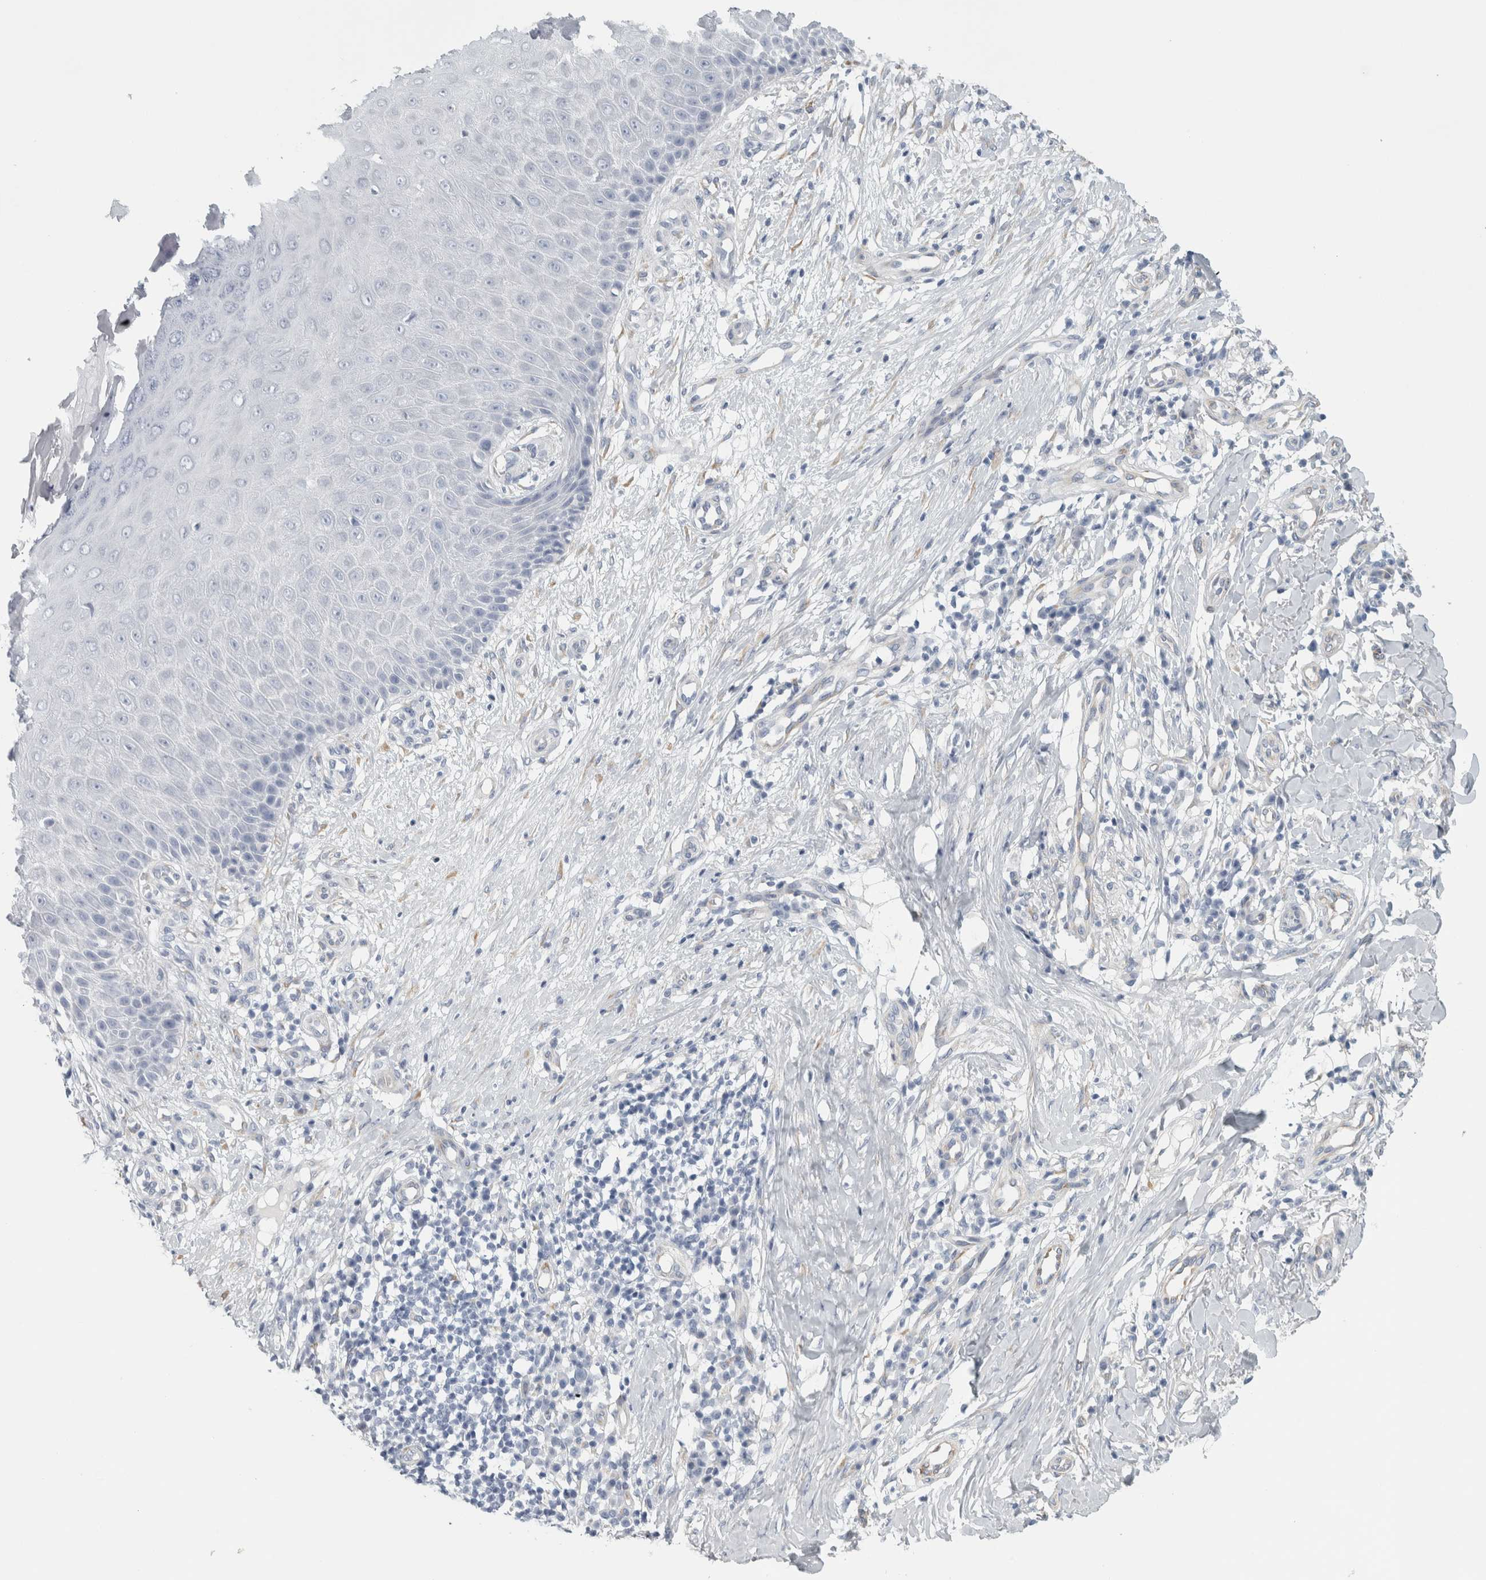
{"staining": {"intensity": "negative", "quantity": "none", "location": "none"}, "tissue": "skin cancer", "cell_type": "Tumor cells", "image_type": "cancer", "snomed": [{"axis": "morphology", "description": "Normal tissue, NOS"}, {"axis": "morphology", "description": "Basal cell carcinoma"}, {"axis": "topography", "description": "Skin"}], "caption": "Immunohistochemistry (IHC) of skin basal cell carcinoma shows no staining in tumor cells.", "gene": "B3GNT3", "patient": {"sex": "male", "age": 67}}